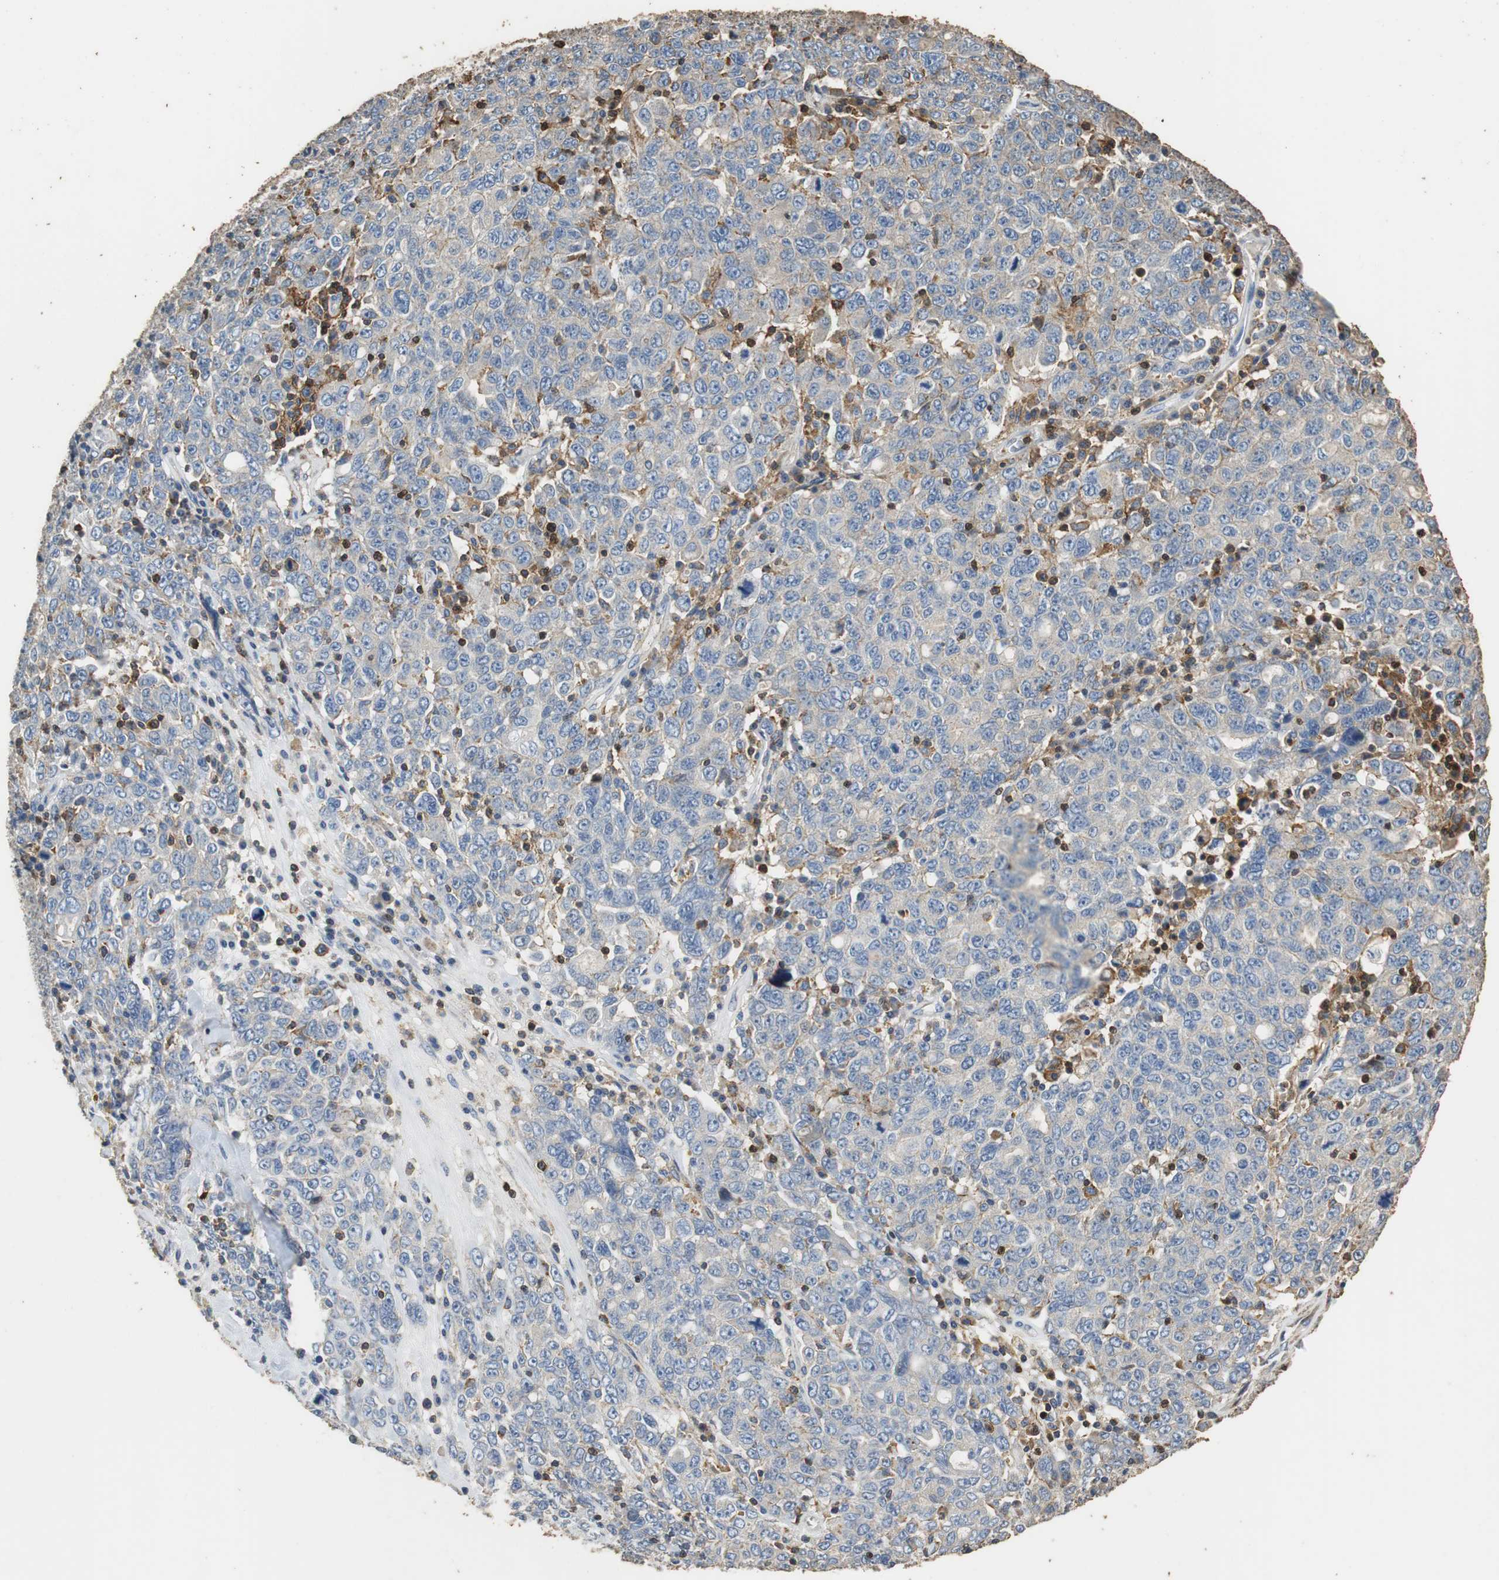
{"staining": {"intensity": "weak", "quantity": "25%-75%", "location": "cytoplasmic/membranous"}, "tissue": "ovarian cancer", "cell_type": "Tumor cells", "image_type": "cancer", "snomed": [{"axis": "morphology", "description": "Carcinoma, endometroid"}, {"axis": "topography", "description": "Ovary"}], "caption": "Weak cytoplasmic/membranous positivity for a protein is seen in approximately 25%-75% of tumor cells of ovarian cancer (endometroid carcinoma) using IHC.", "gene": "PRKRA", "patient": {"sex": "female", "age": 62}}